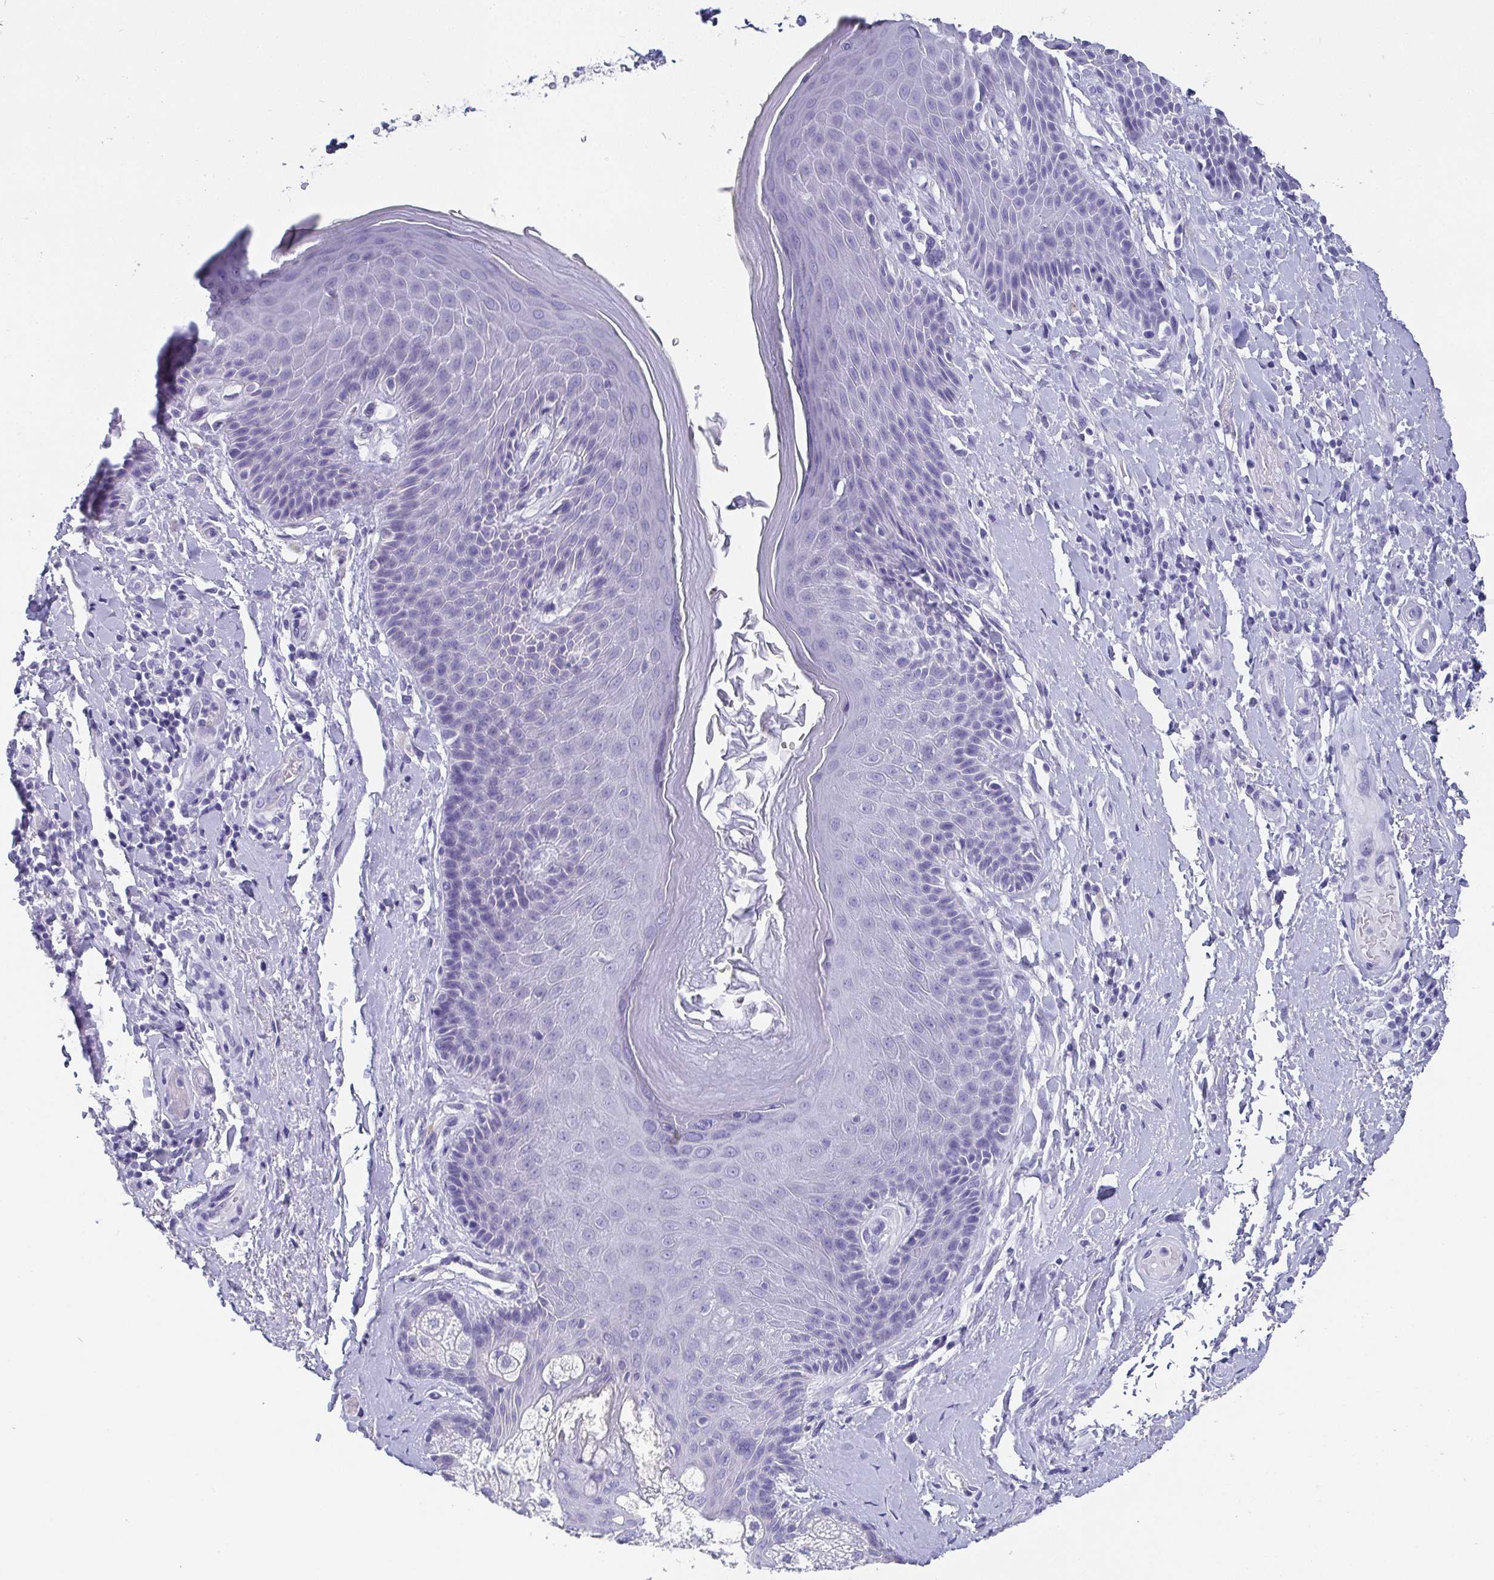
{"staining": {"intensity": "negative", "quantity": "none", "location": "none"}, "tissue": "skin", "cell_type": "Epidermal cells", "image_type": "normal", "snomed": [{"axis": "morphology", "description": "Normal tissue, NOS"}, {"axis": "topography", "description": "Anal"}, {"axis": "topography", "description": "Peripheral nerve tissue"}], "caption": "IHC micrograph of benign skin: skin stained with DAB demonstrates no significant protein expression in epidermal cells.", "gene": "SCGN", "patient": {"sex": "male", "age": 51}}